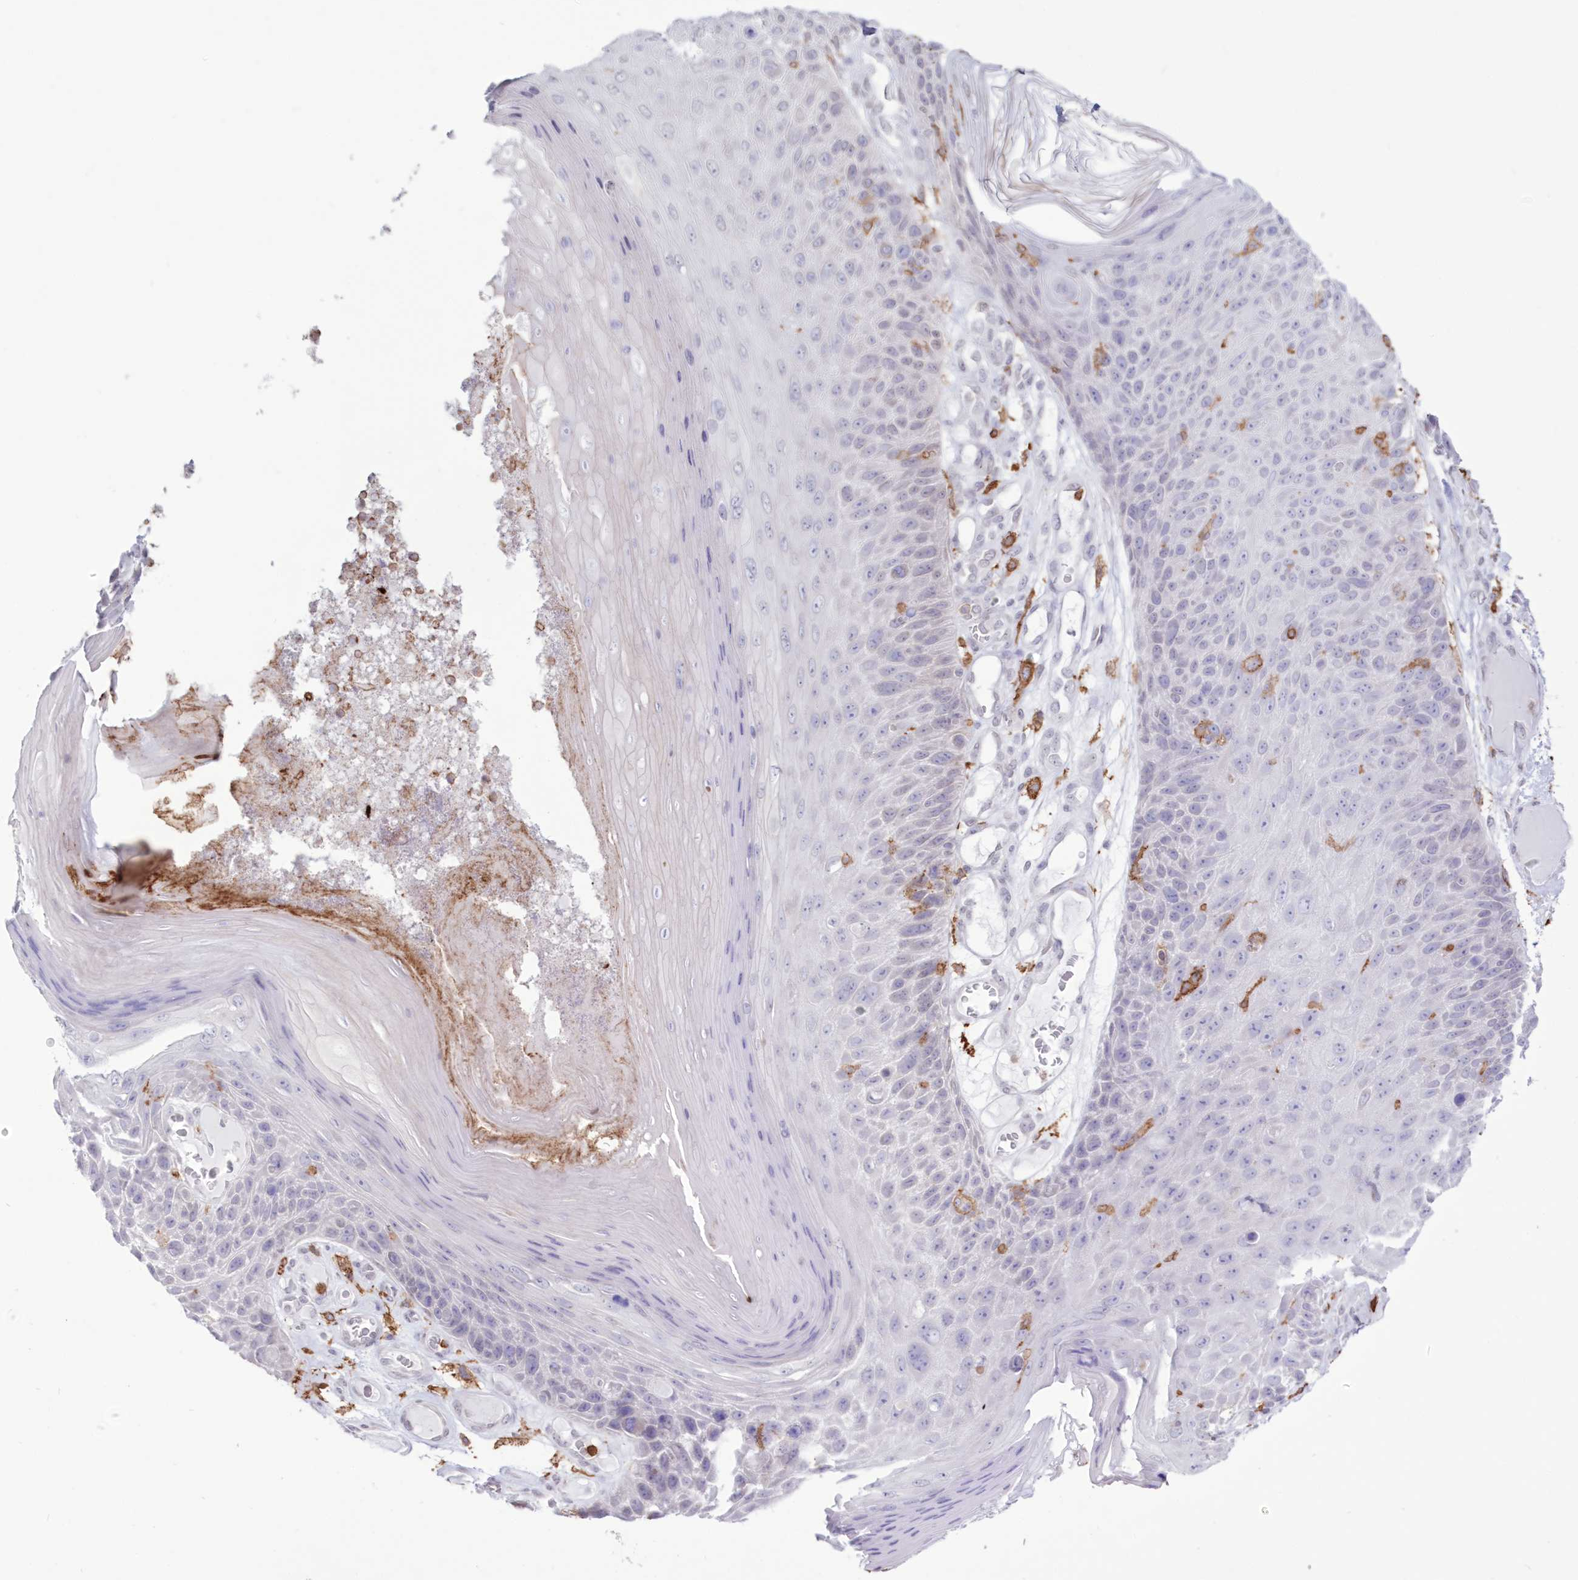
{"staining": {"intensity": "negative", "quantity": "none", "location": "none"}, "tissue": "skin cancer", "cell_type": "Tumor cells", "image_type": "cancer", "snomed": [{"axis": "morphology", "description": "Squamous cell carcinoma, NOS"}, {"axis": "topography", "description": "Skin"}], "caption": "Immunohistochemistry image of neoplastic tissue: skin cancer stained with DAB (3,3'-diaminobenzidine) shows no significant protein expression in tumor cells.", "gene": "C11orf1", "patient": {"sex": "female", "age": 88}}